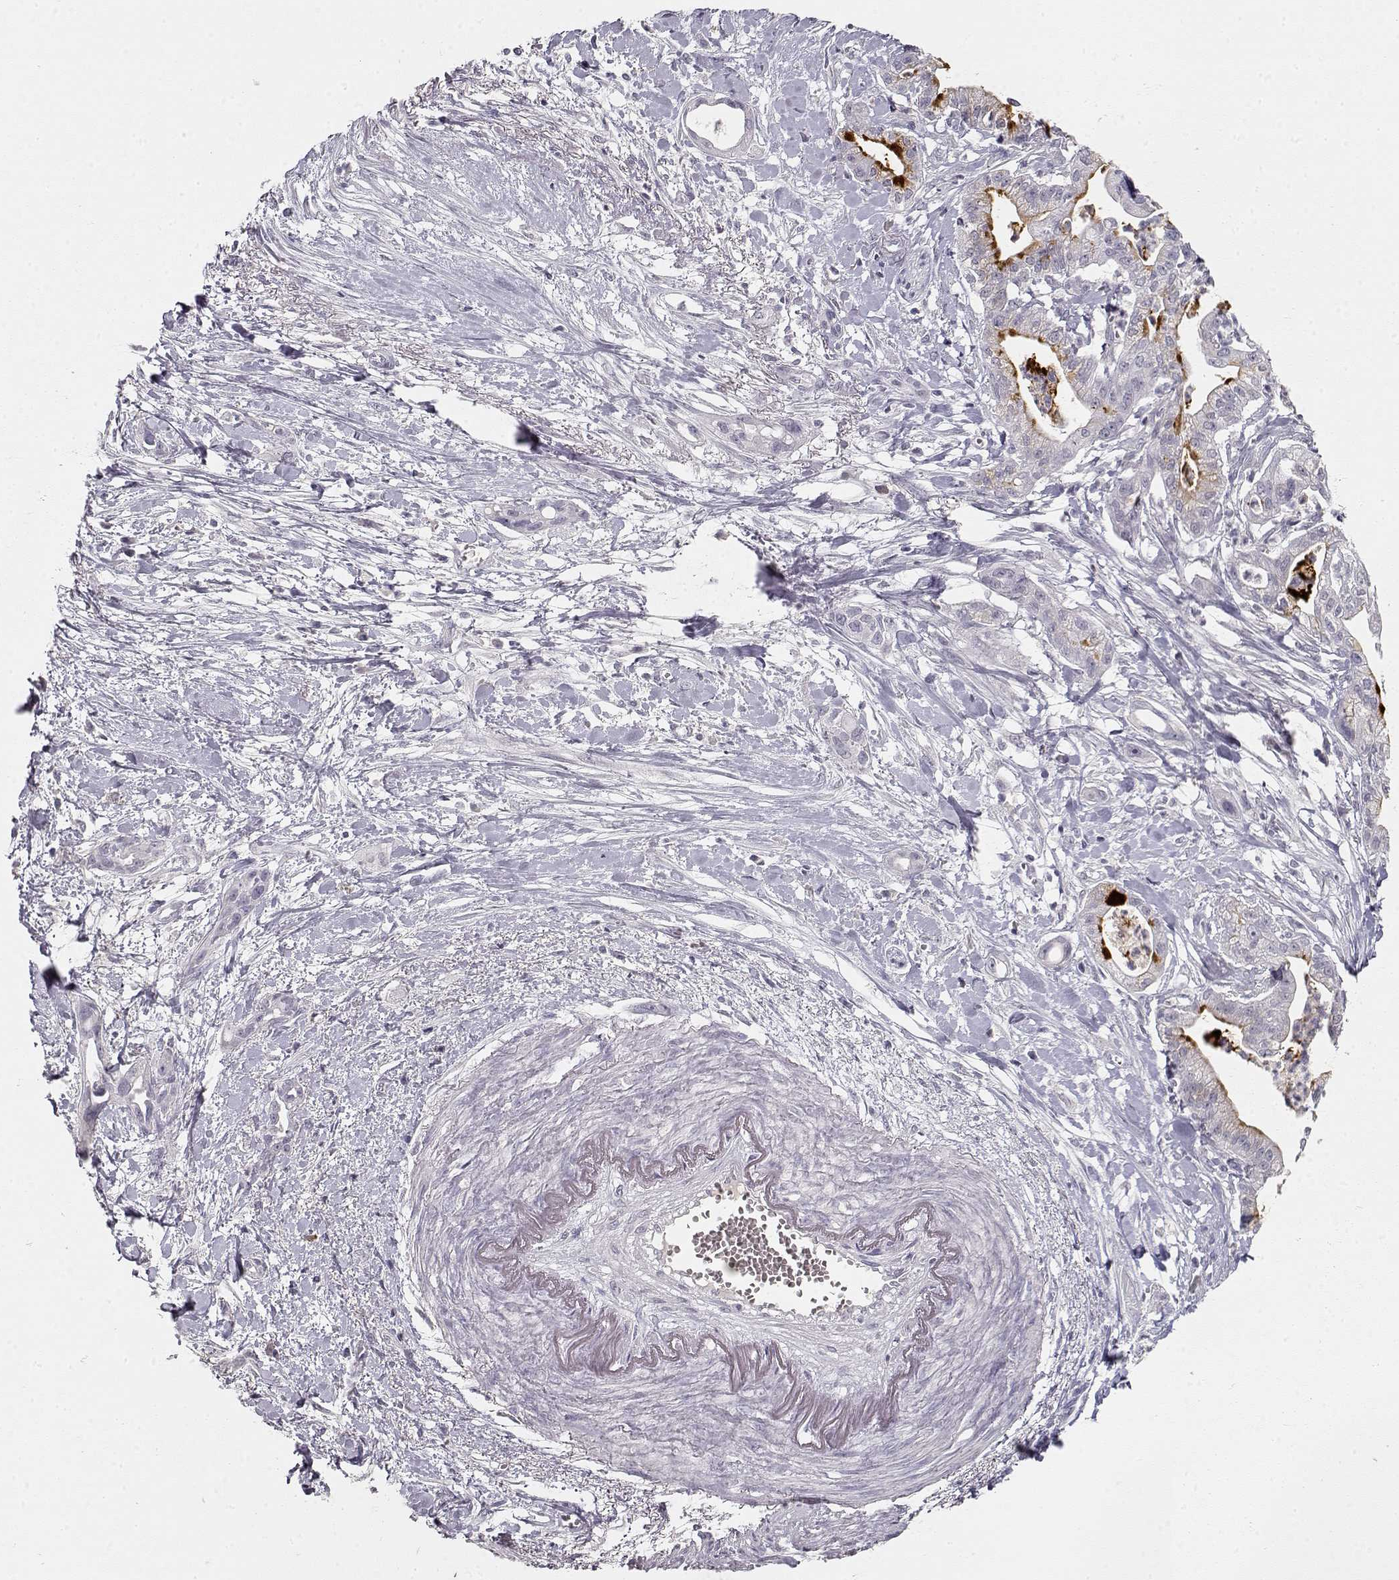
{"staining": {"intensity": "negative", "quantity": "none", "location": "none"}, "tissue": "pancreatic cancer", "cell_type": "Tumor cells", "image_type": "cancer", "snomed": [{"axis": "morphology", "description": "Normal tissue, NOS"}, {"axis": "morphology", "description": "Adenocarcinoma, NOS"}, {"axis": "topography", "description": "Lymph node"}, {"axis": "topography", "description": "Pancreas"}], "caption": "This is an immunohistochemistry (IHC) photomicrograph of human pancreatic adenocarcinoma. There is no staining in tumor cells.", "gene": "TPH2", "patient": {"sex": "female", "age": 58}}